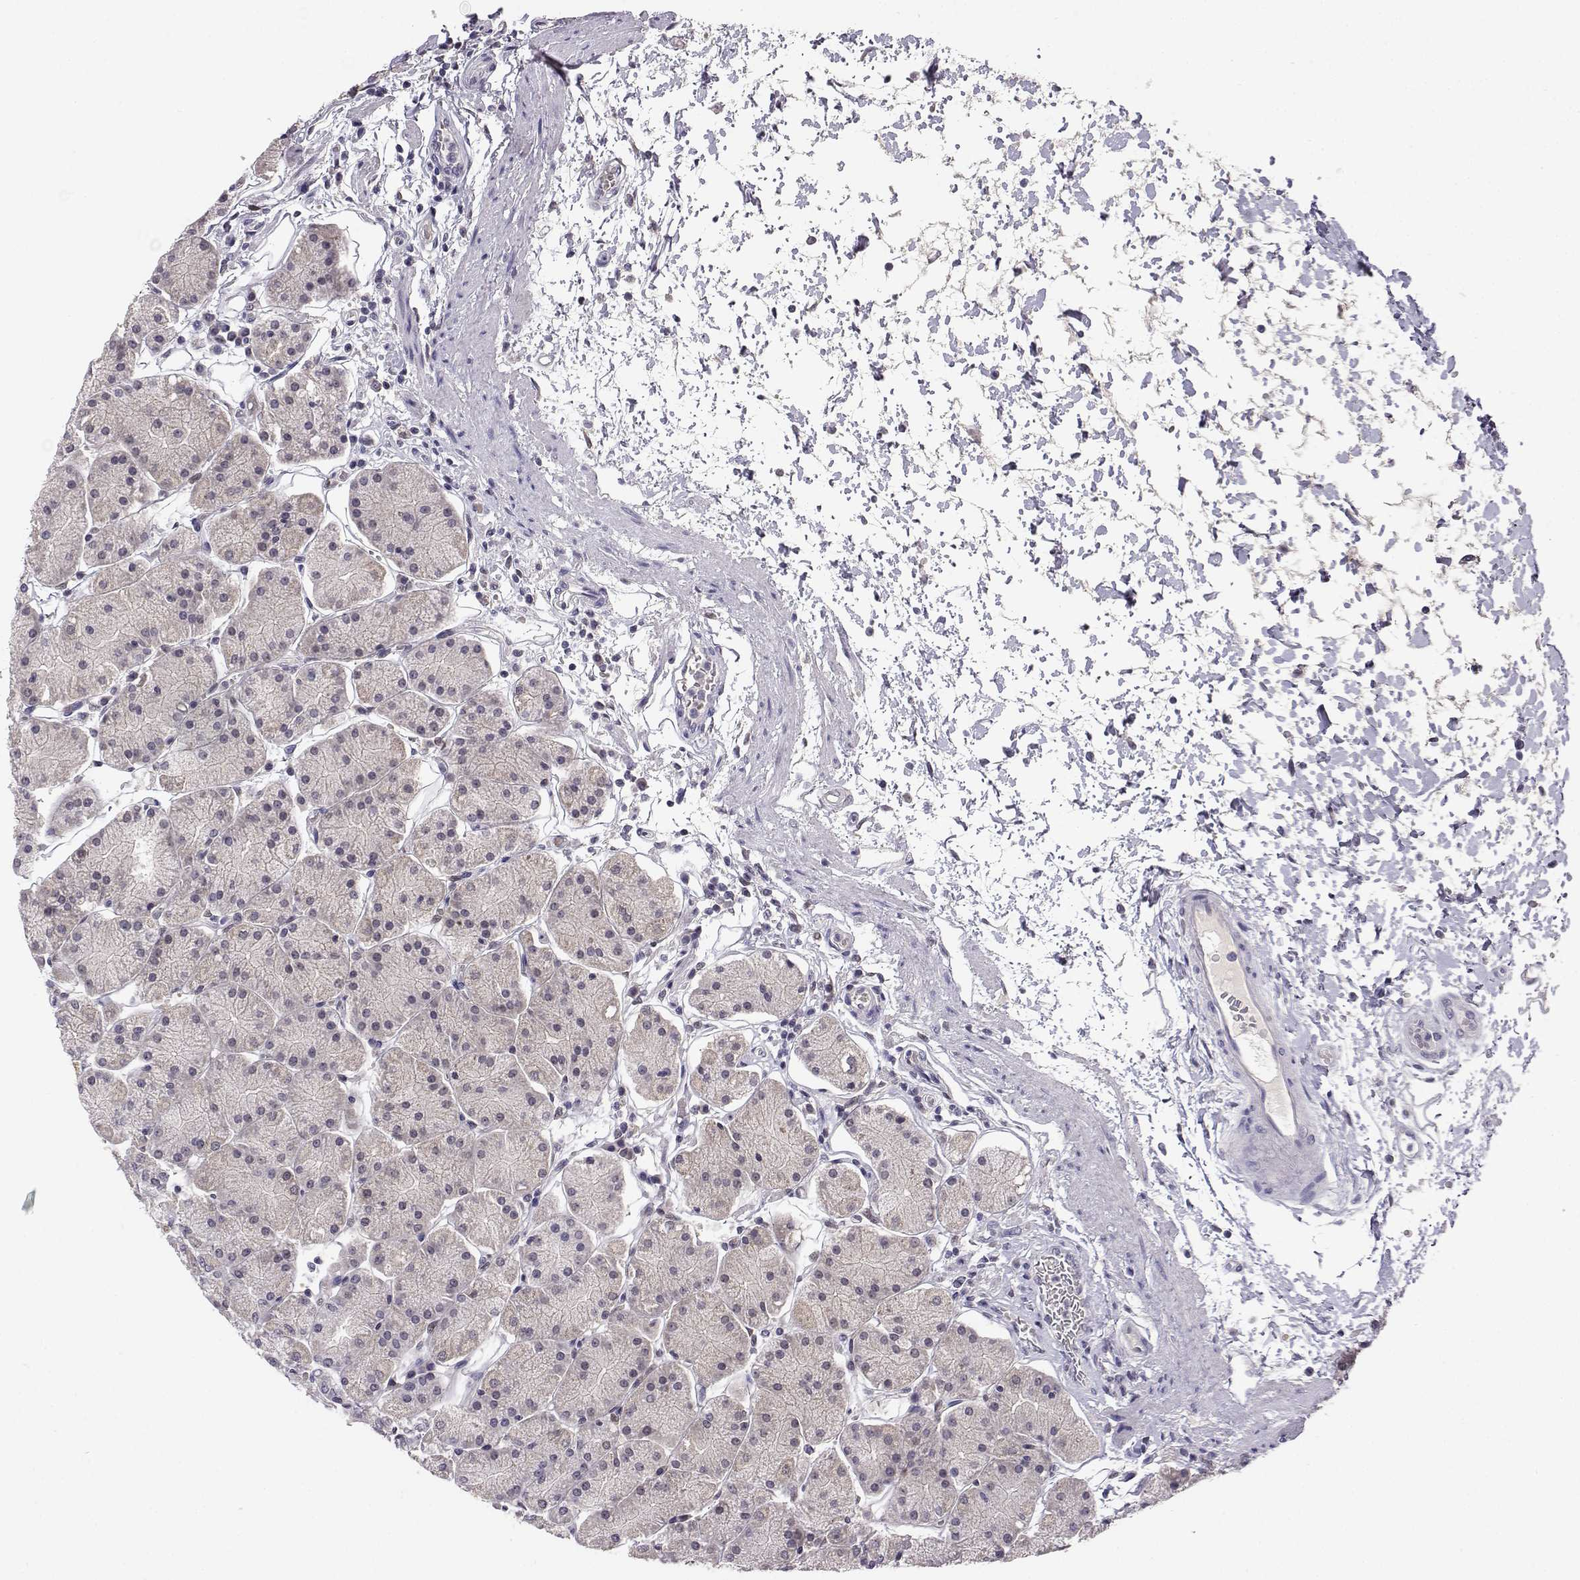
{"staining": {"intensity": "negative", "quantity": "none", "location": "none"}, "tissue": "stomach", "cell_type": "Glandular cells", "image_type": "normal", "snomed": [{"axis": "morphology", "description": "Normal tissue, NOS"}, {"axis": "topography", "description": "Stomach"}], "caption": "Glandular cells show no significant positivity in benign stomach. (Brightfield microscopy of DAB immunohistochemistry (IHC) at high magnification).", "gene": "AKR1B1", "patient": {"sex": "male", "age": 54}}